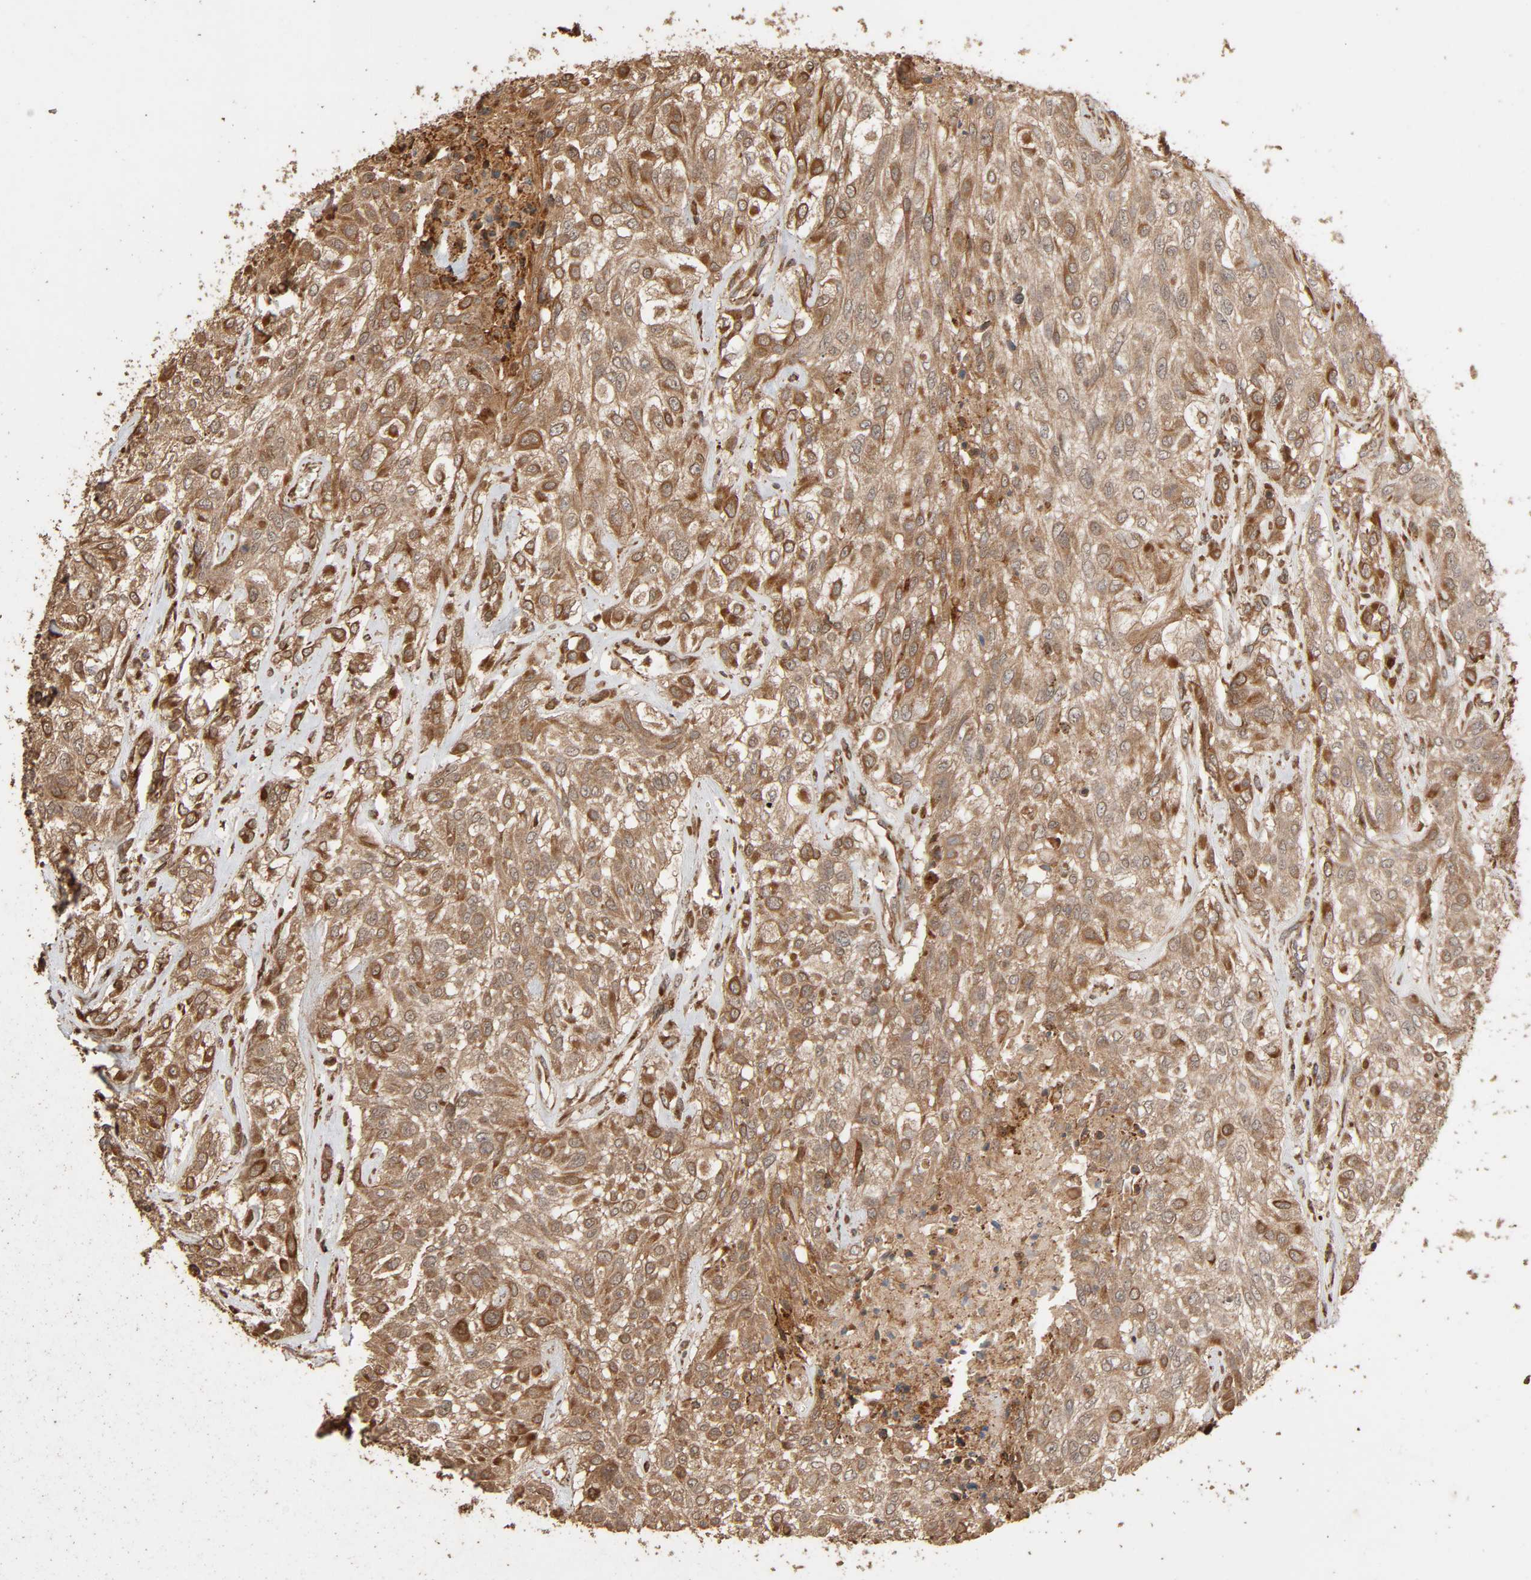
{"staining": {"intensity": "moderate", "quantity": ">75%", "location": "cytoplasmic/membranous"}, "tissue": "urothelial cancer", "cell_type": "Tumor cells", "image_type": "cancer", "snomed": [{"axis": "morphology", "description": "Urothelial carcinoma, High grade"}, {"axis": "topography", "description": "Urinary bladder"}], "caption": "A micrograph showing moderate cytoplasmic/membranous expression in about >75% of tumor cells in urothelial cancer, as visualized by brown immunohistochemical staining.", "gene": "RPS6KA6", "patient": {"sex": "male", "age": 57}}